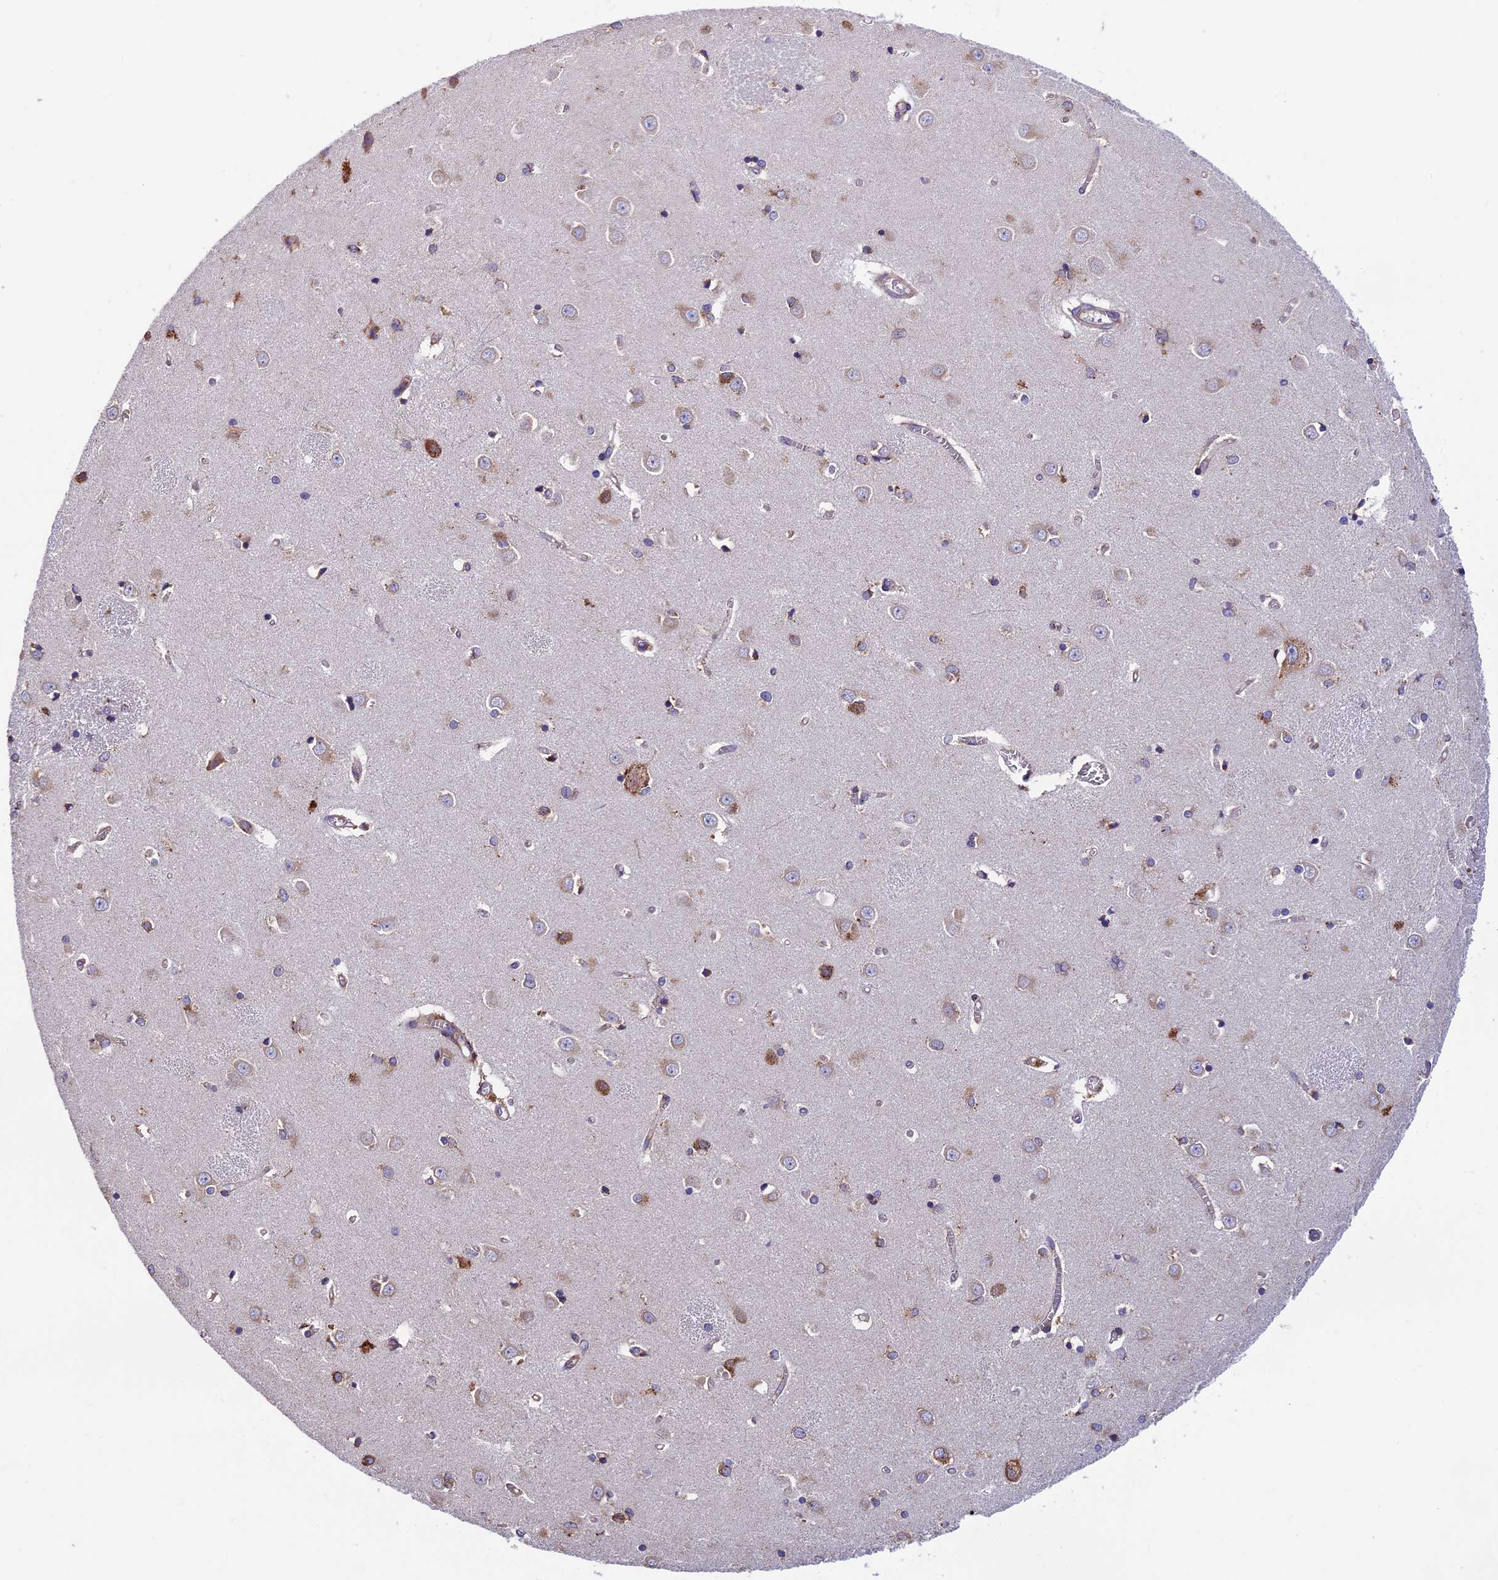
{"staining": {"intensity": "weak", "quantity": "<25%", "location": "cytoplasmic/membranous"}, "tissue": "caudate", "cell_type": "Glial cells", "image_type": "normal", "snomed": [{"axis": "morphology", "description": "Normal tissue, NOS"}, {"axis": "topography", "description": "Lateral ventricle wall"}], "caption": "The histopathology image demonstrates no staining of glial cells in unremarkable caudate. (Brightfield microscopy of DAB IHC at high magnification).", "gene": "BTBD3", "patient": {"sex": "male", "age": 37}}